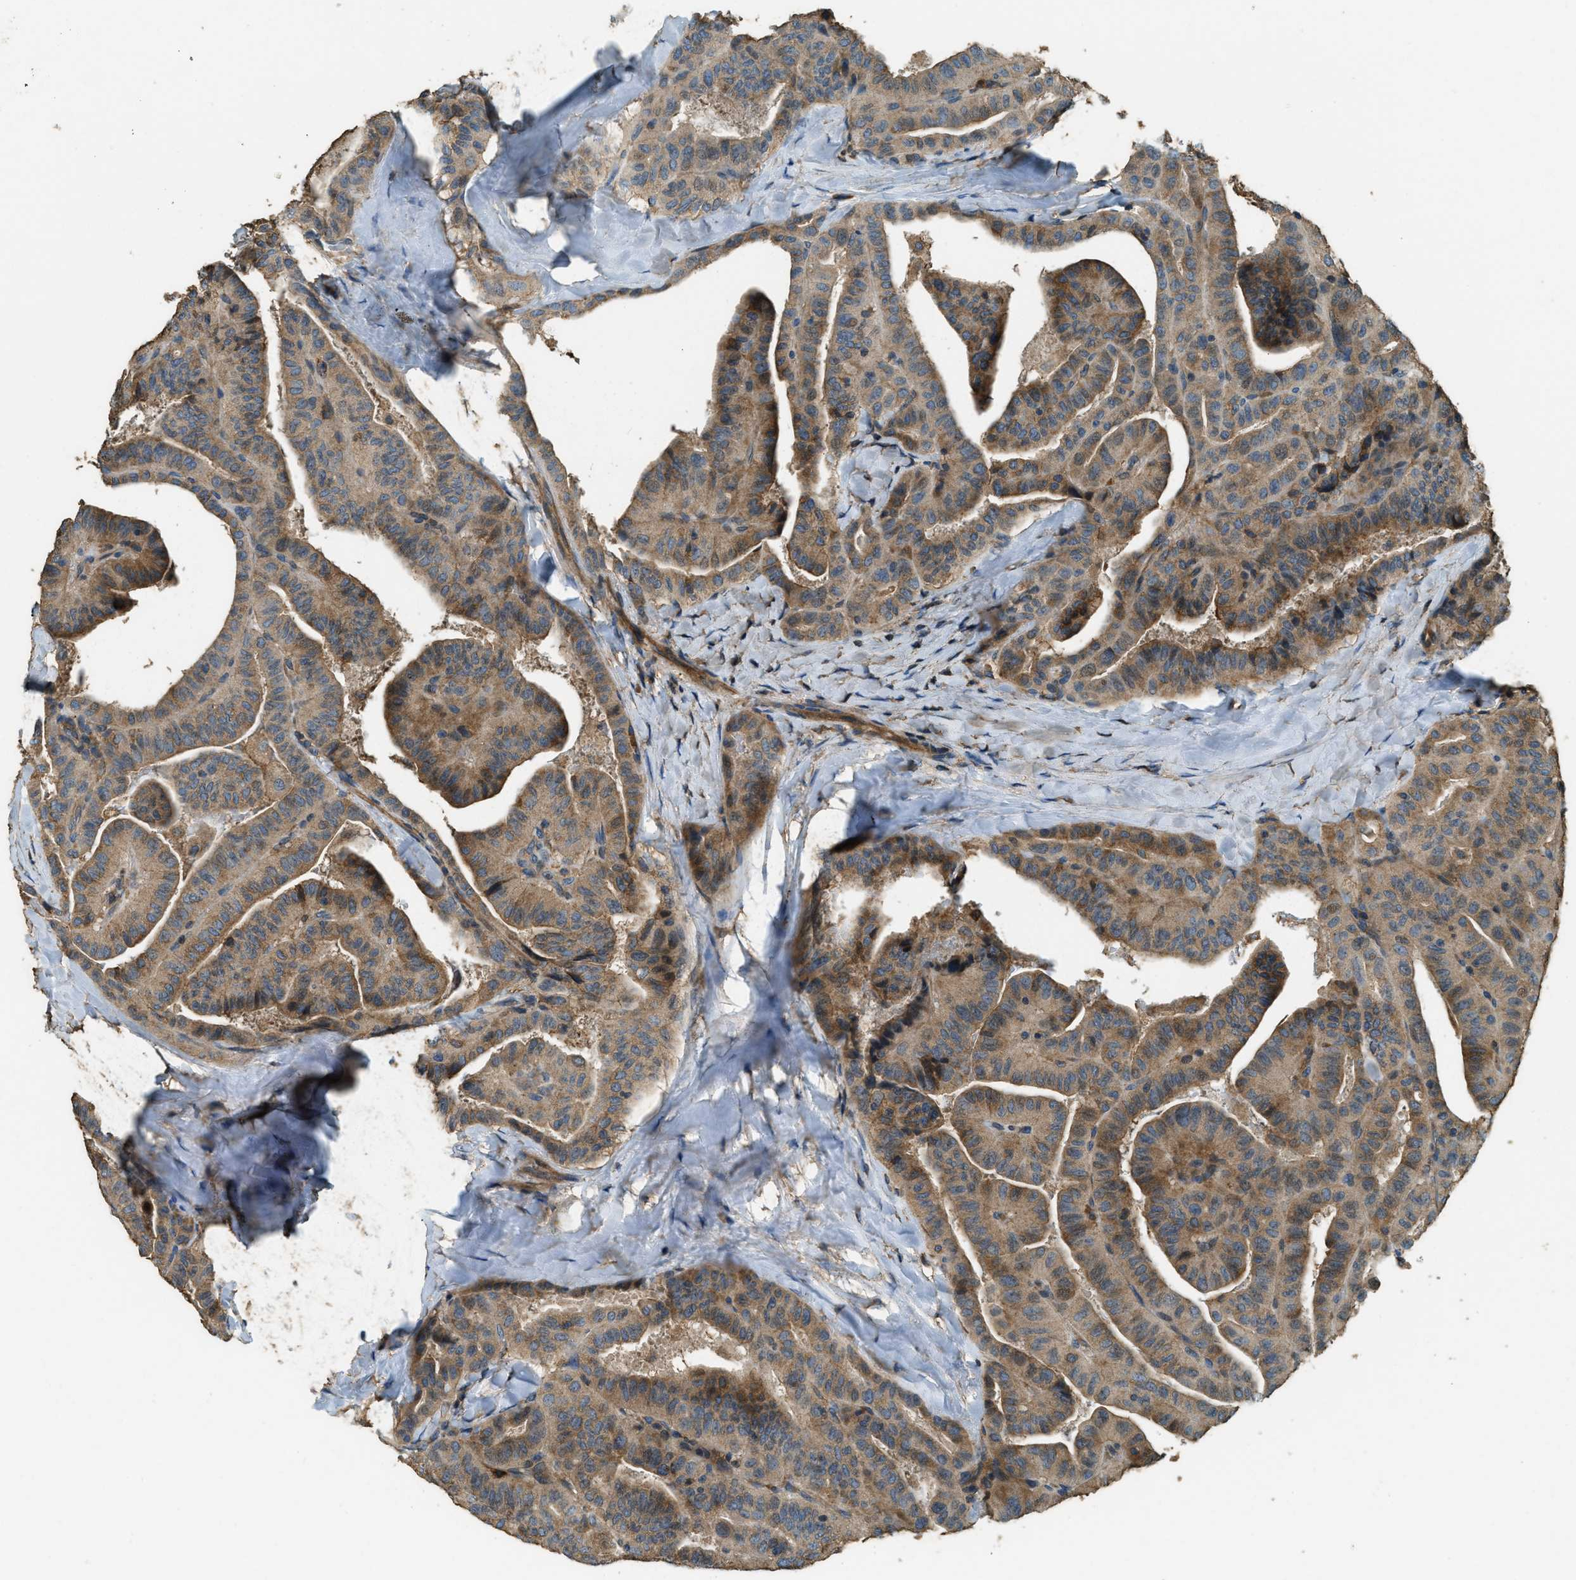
{"staining": {"intensity": "moderate", "quantity": ">75%", "location": "cytoplasmic/membranous"}, "tissue": "thyroid cancer", "cell_type": "Tumor cells", "image_type": "cancer", "snomed": [{"axis": "morphology", "description": "Papillary adenocarcinoma, NOS"}, {"axis": "topography", "description": "Thyroid gland"}], "caption": "Tumor cells demonstrate medium levels of moderate cytoplasmic/membranous staining in approximately >75% of cells in human papillary adenocarcinoma (thyroid).", "gene": "ERGIC1", "patient": {"sex": "male", "age": 77}}